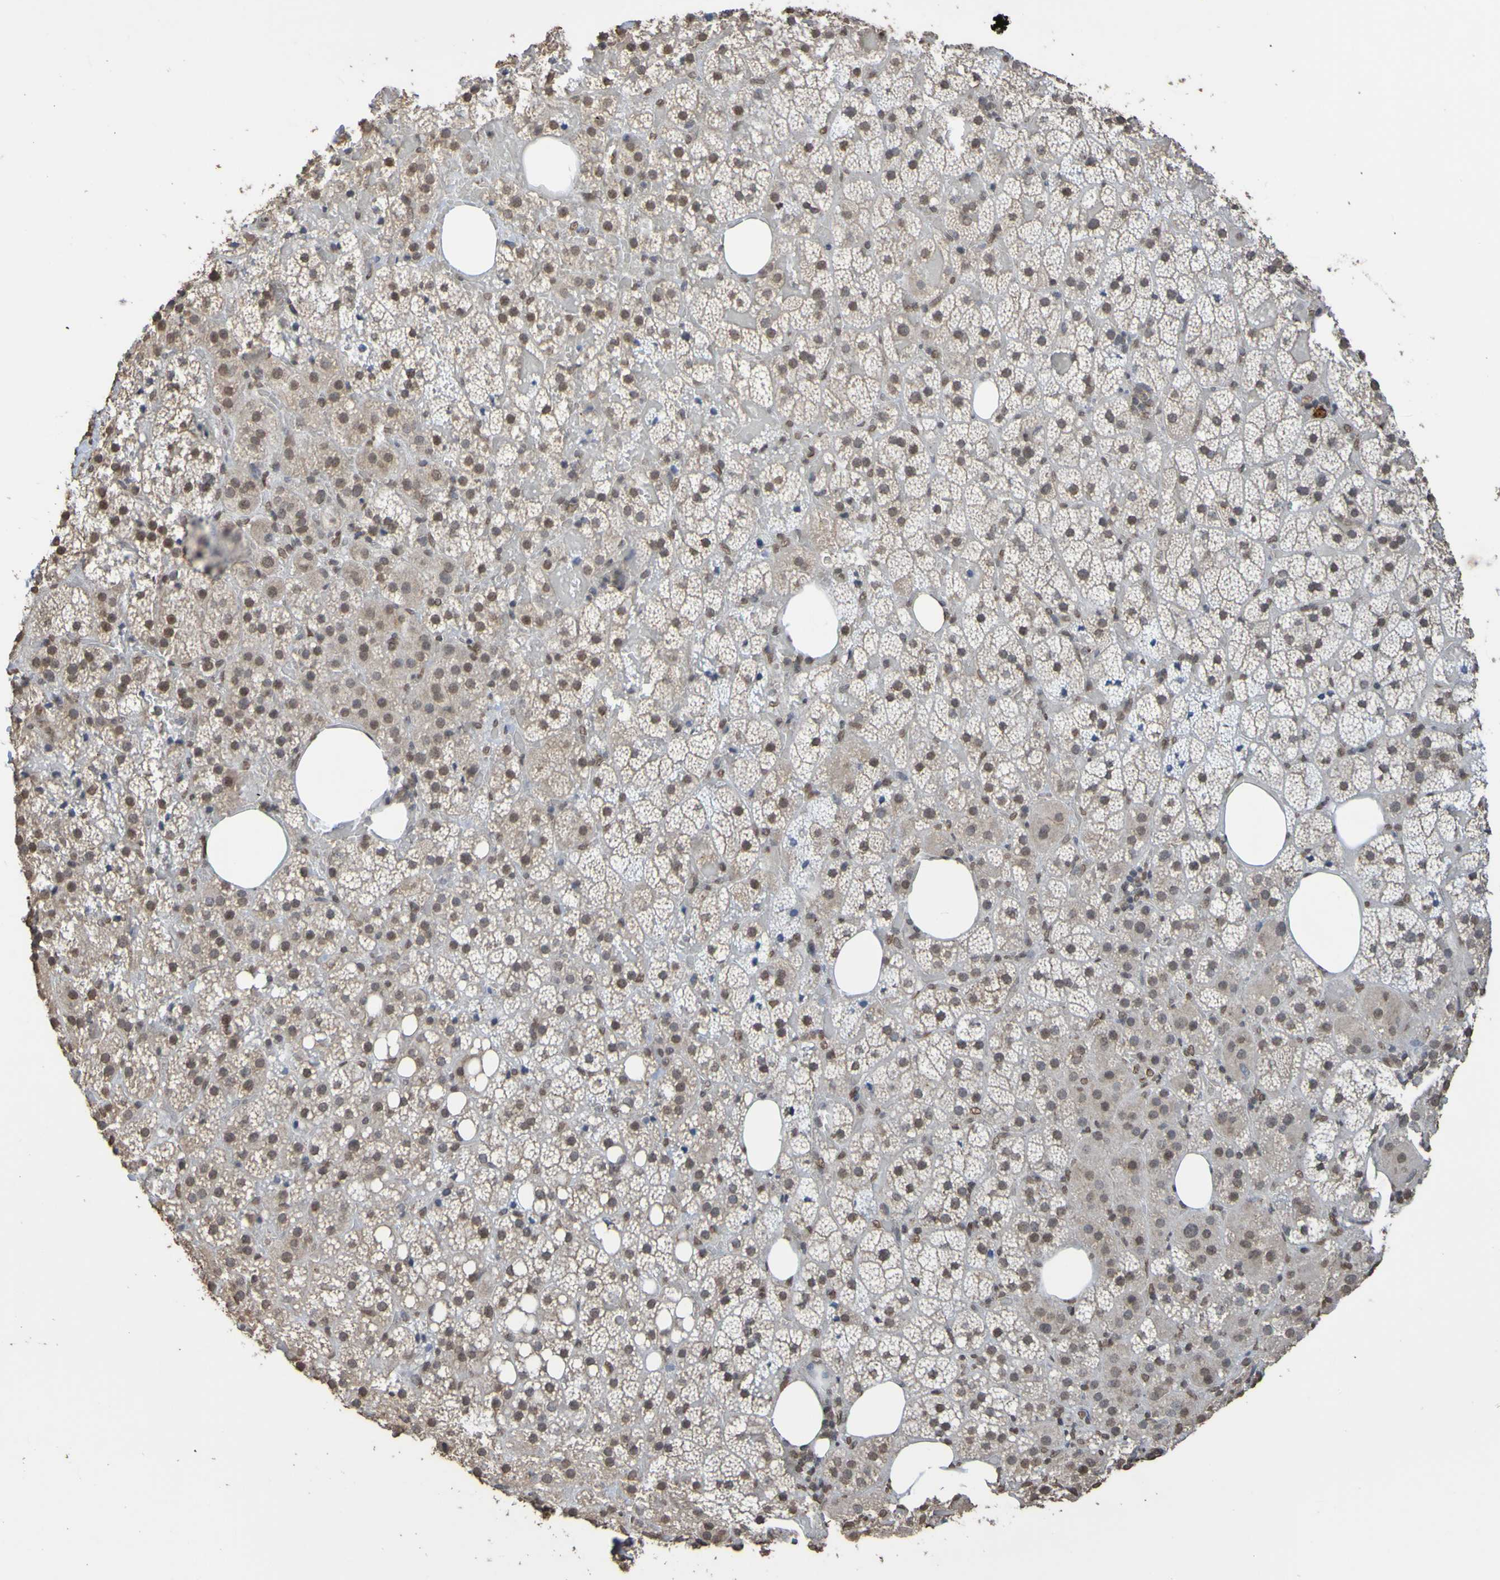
{"staining": {"intensity": "weak", "quantity": ">75%", "location": "nuclear"}, "tissue": "adrenal gland", "cell_type": "Glandular cells", "image_type": "normal", "snomed": [{"axis": "morphology", "description": "Normal tissue, NOS"}, {"axis": "topography", "description": "Adrenal gland"}], "caption": "Immunohistochemical staining of normal human adrenal gland exhibits low levels of weak nuclear positivity in approximately >75% of glandular cells.", "gene": "ALKBH2", "patient": {"sex": "female", "age": 59}}